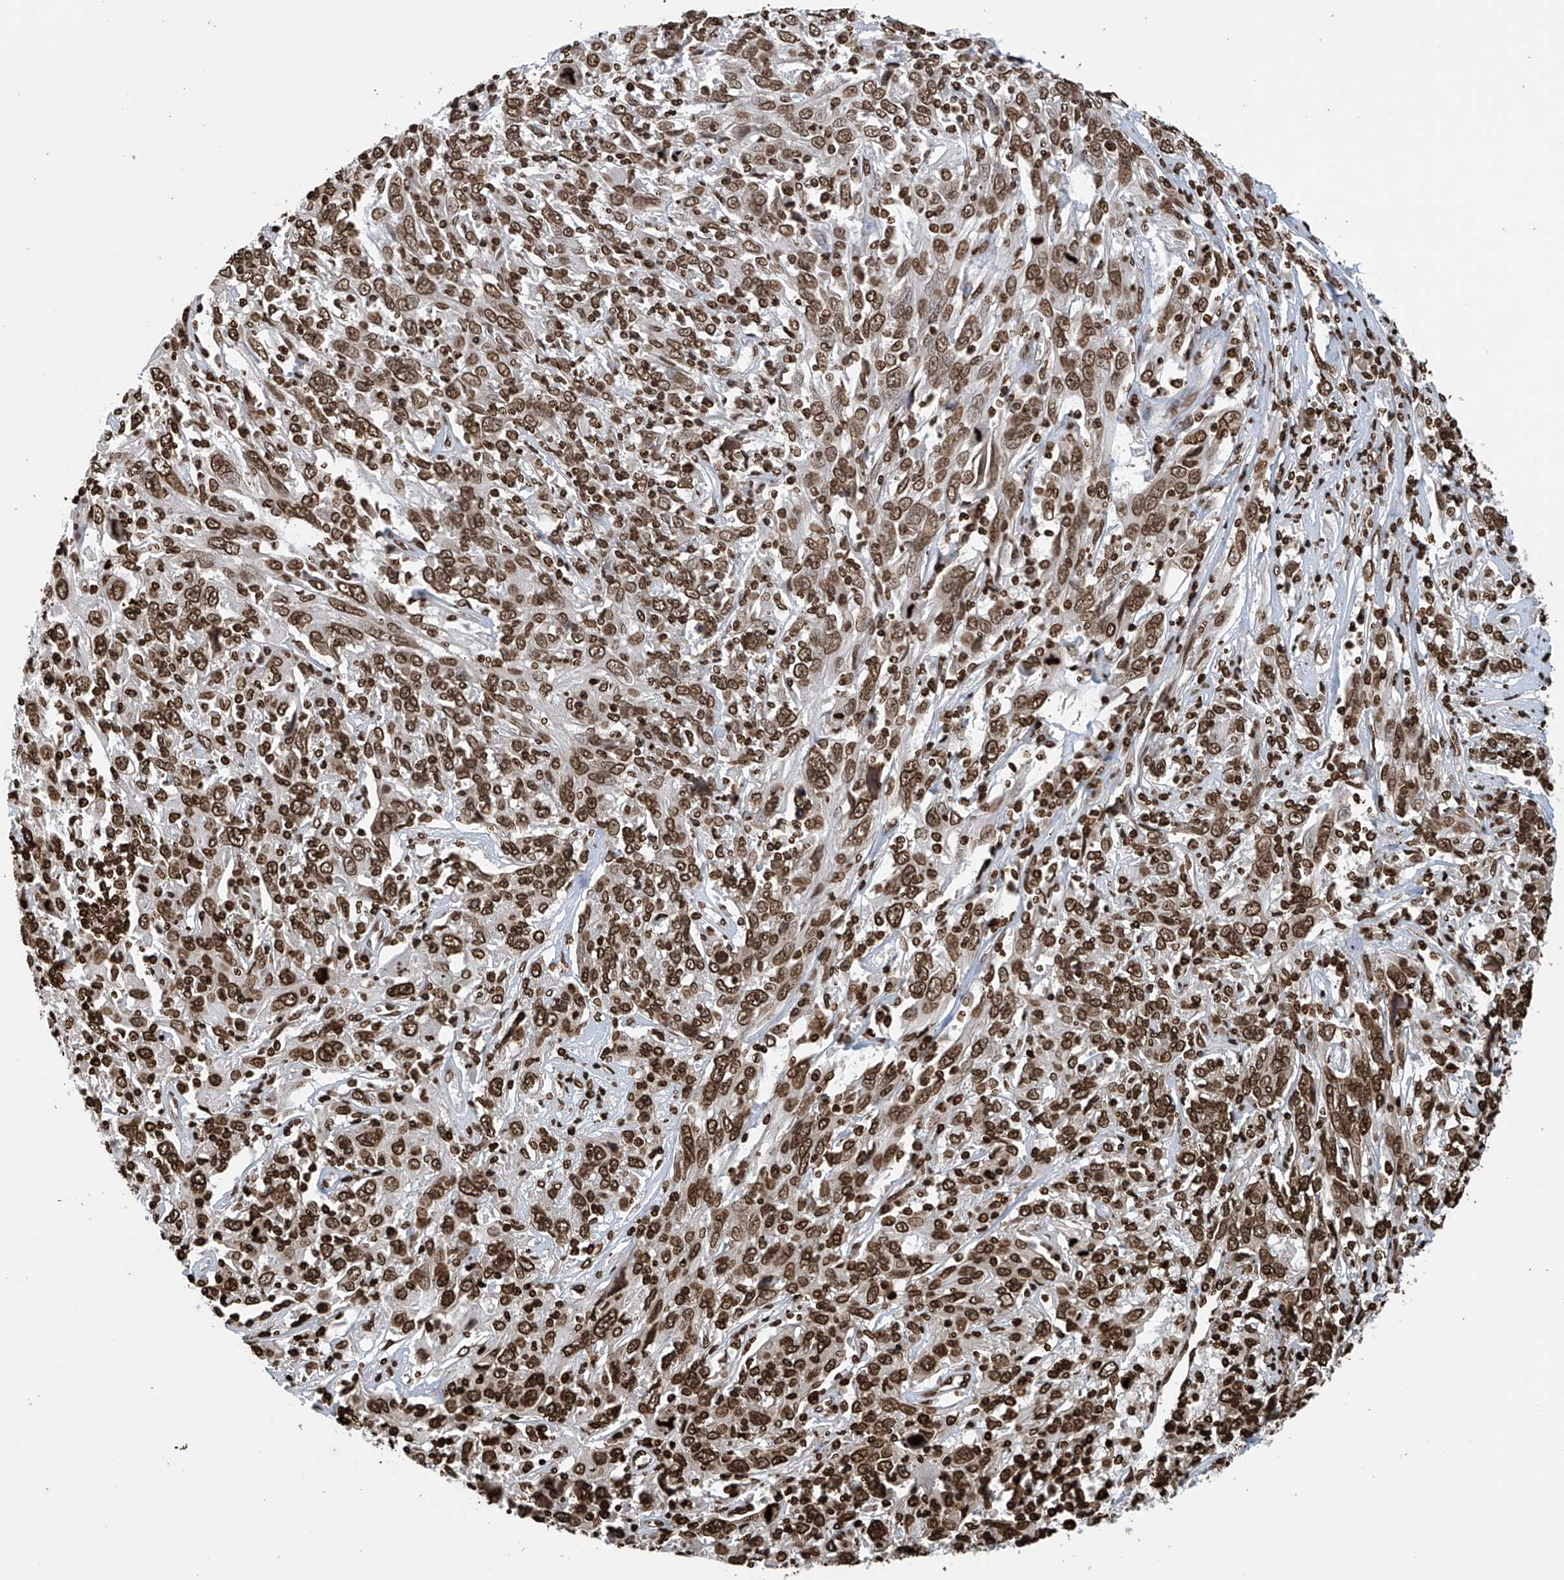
{"staining": {"intensity": "moderate", "quantity": ">75%", "location": "nuclear"}, "tissue": "cervical cancer", "cell_type": "Tumor cells", "image_type": "cancer", "snomed": [{"axis": "morphology", "description": "Squamous cell carcinoma, NOS"}, {"axis": "topography", "description": "Cervix"}], "caption": "Immunohistochemical staining of cervical cancer (squamous cell carcinoma) reveals moderate nuclear protein positivity in about >75% of tumor cells.", "gene": "DPPA2", "patient": {"sex": "female", "age": 46}}